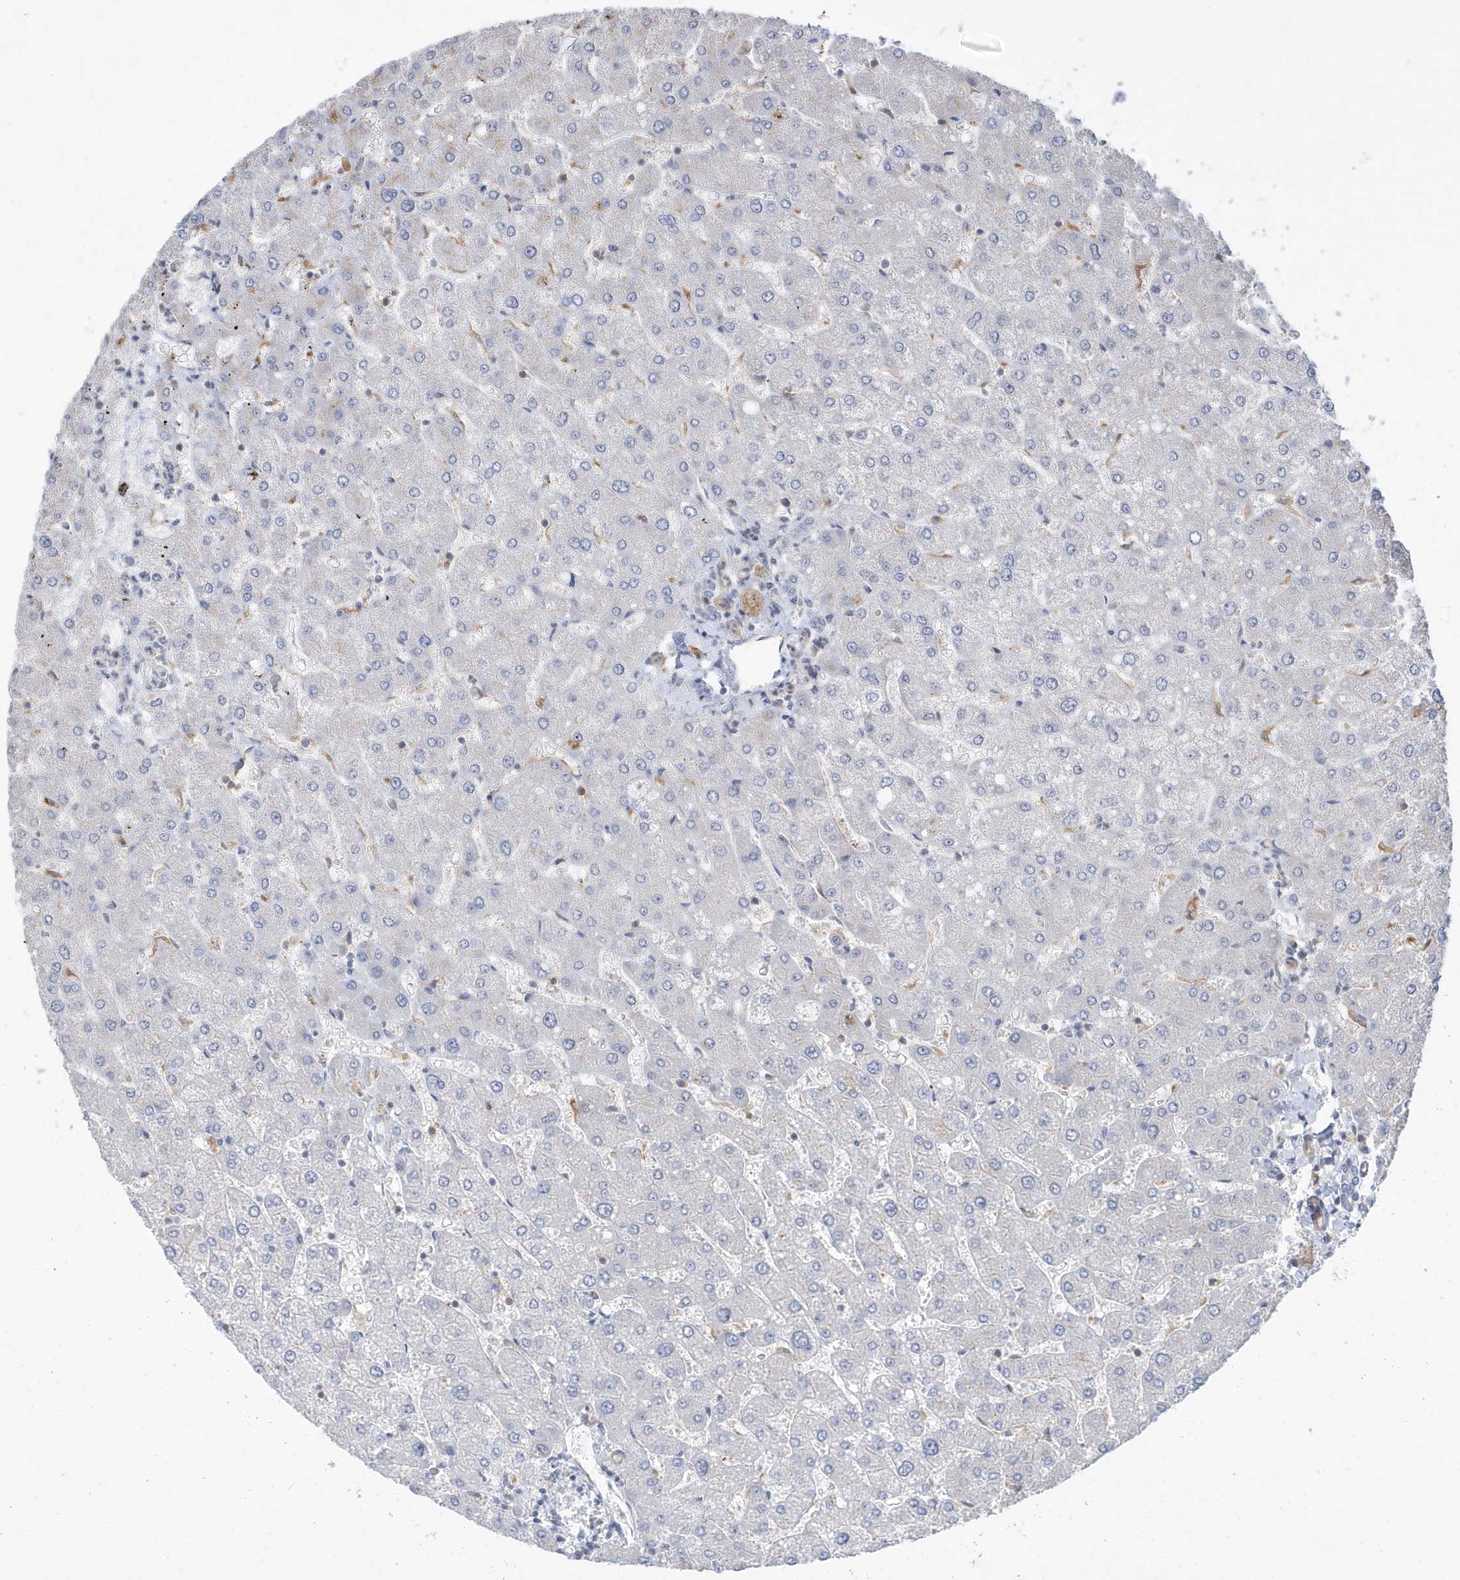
{"staining": {"intensity": "negative", "quantity": "none", "location": "none"}, "tissue": "liver", "cell_type": "Cholangiocytes", "image_type": "normal", "snomed": [{"axis": "morphology", "description": "Normal tissue, NOS"}, {"axis": "topography", "description": "Liver"}], "caption": "Protein analysis of unremarkable liver demonstrates no significant expression in cholangiocytes.", "gene": "CRIP3", "patient": {"sex": "male", "age": 55}}